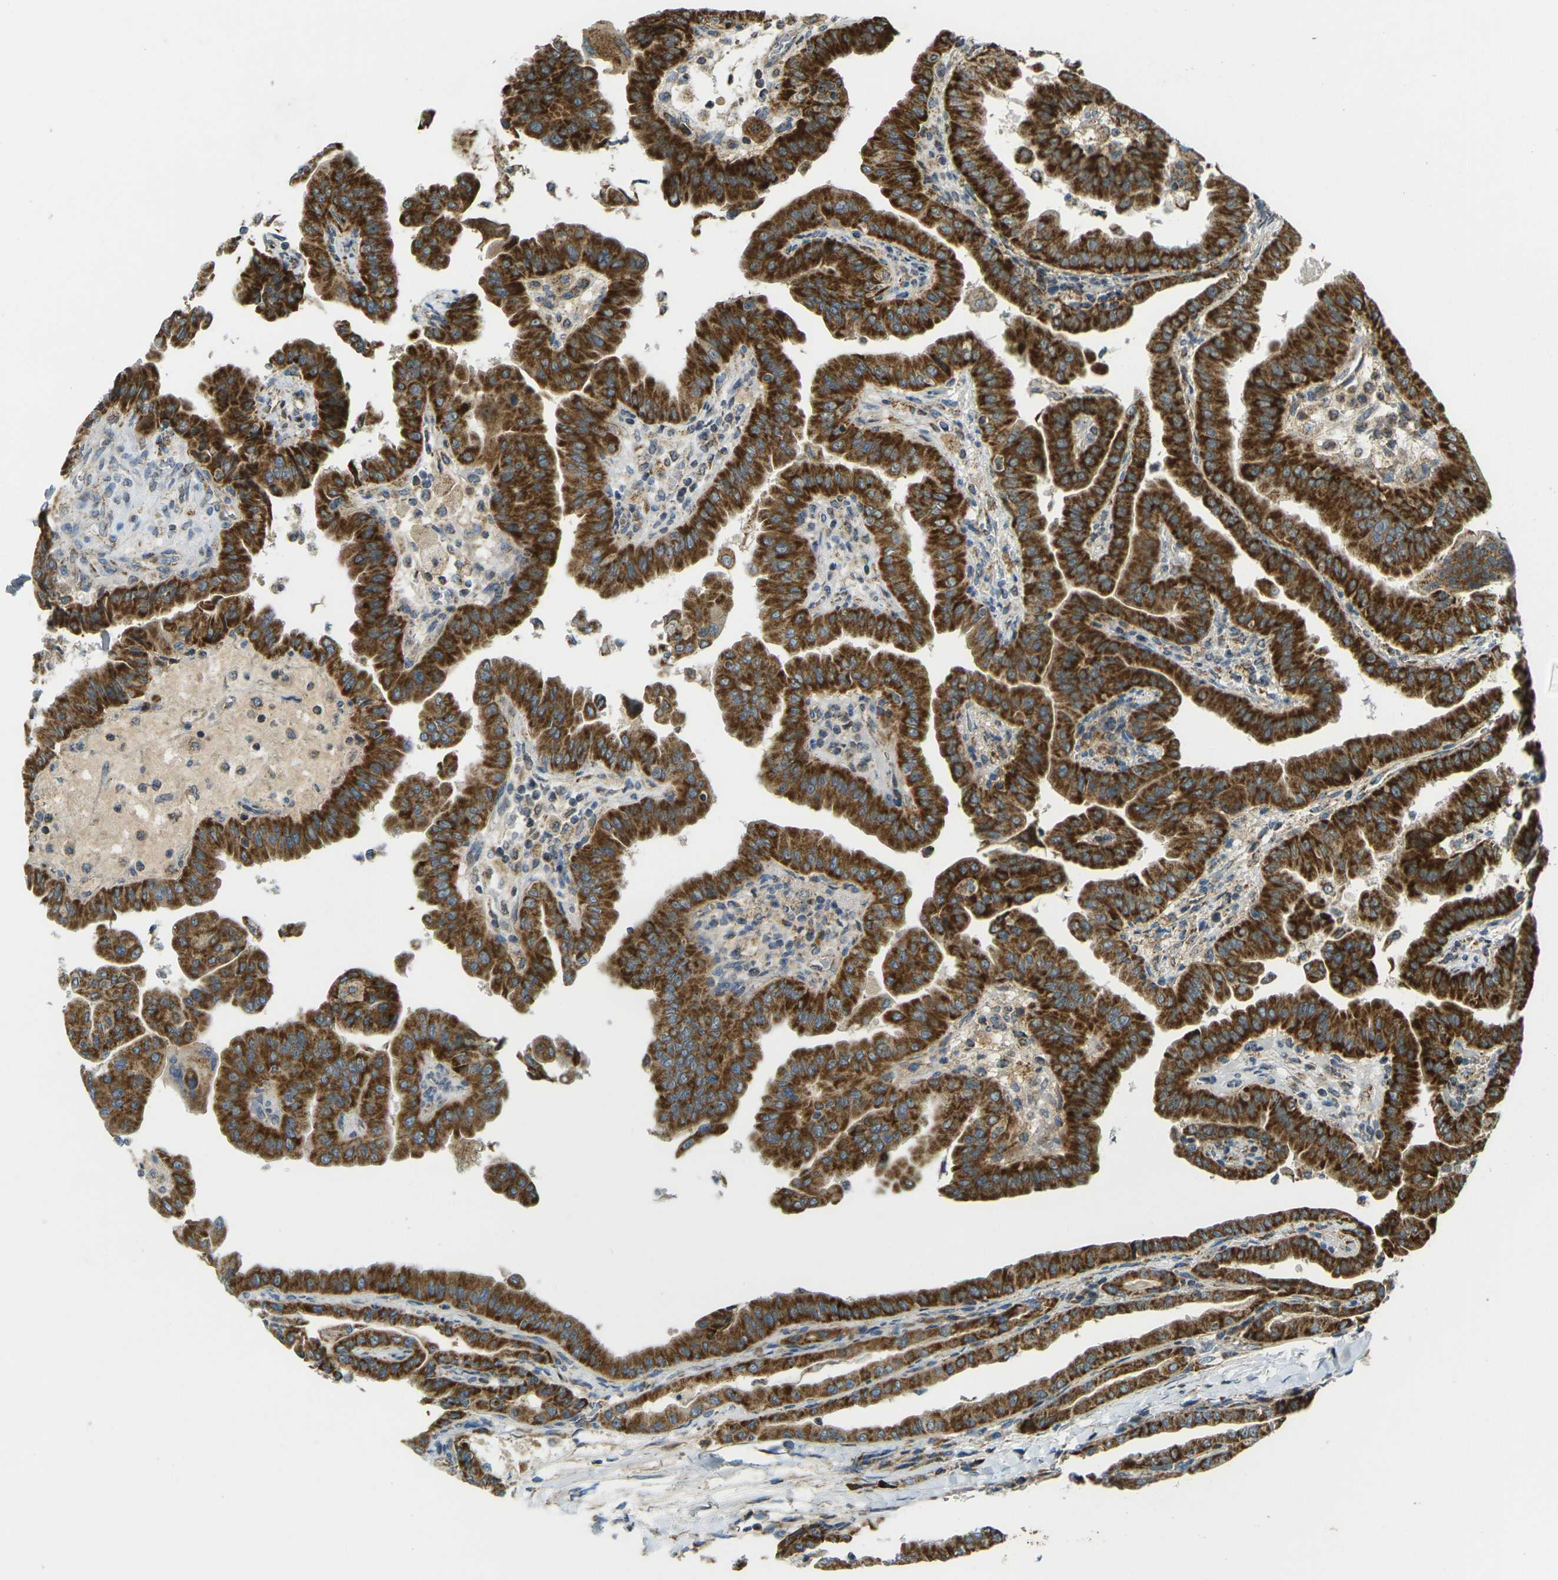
{"staining": {"intensity": "strong", "quantity": ">75%", "location": "cytoplasmic/membranous"}, "tissue": "thyroid cancer", "cell_type": "Tumor cells", "image_type": "cancer", "snomed": [{"axis": "morphology", "description": "Papillary adenocarcinoma, NOS"}, {"axis": "topography", "description": "Thyroid gland"}], "caption": "IHC of human thyroid cancer (papillary adenocarcinoma) exhibits high levels of strong cytoplasmic/membranous staining in about >75% of tumor cells. Nuclei are stained in blue.", "gene": "IGF1R", "patient": {"sex": "male", "age": 33}}